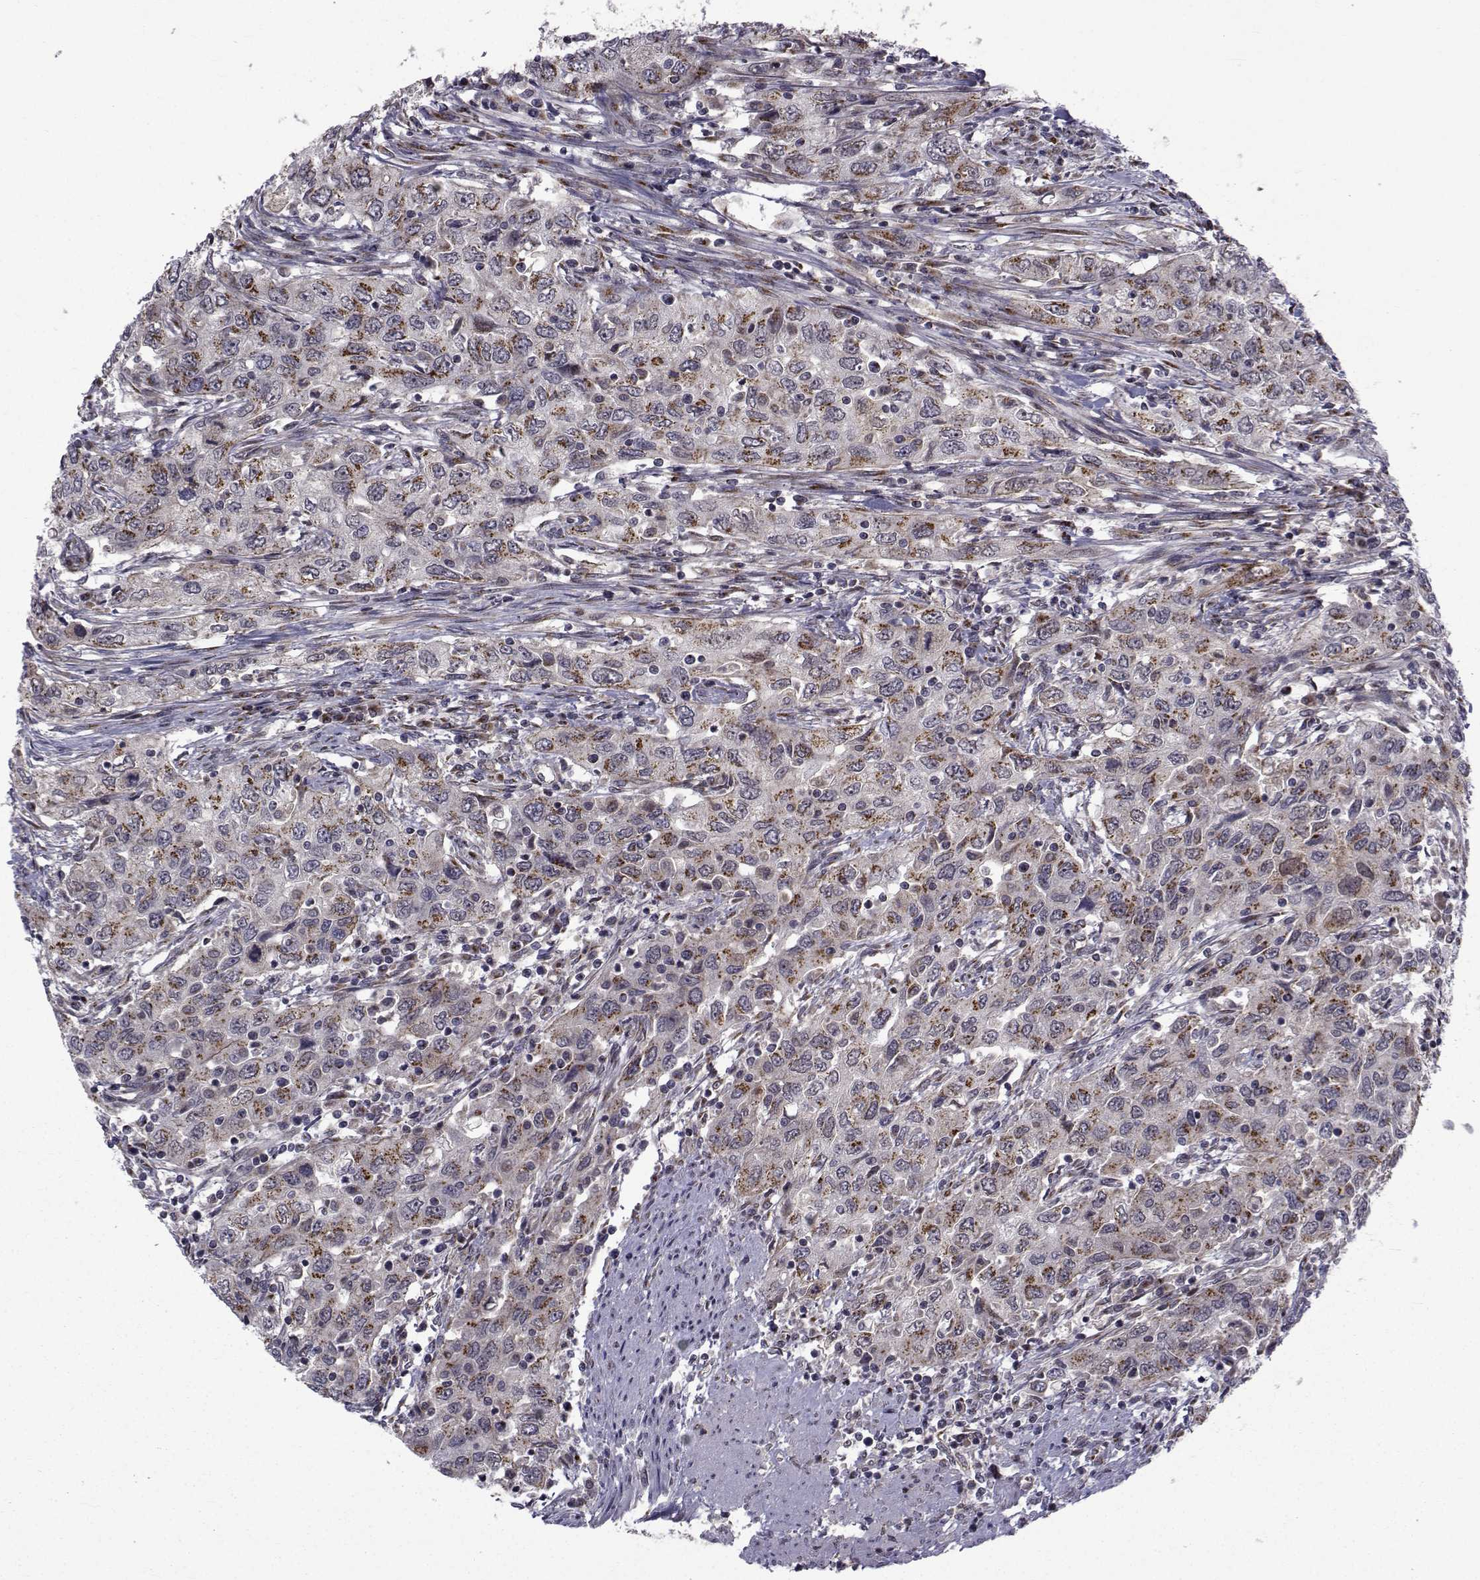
{"staining": {"intensity": "moderate", "quantity": "25%-75%", "location": "cytoplasmic/membranous"}, "tissue": "urothelial cancer", "cell_type": "Tumor cells", "image_type": "cancer", "snomed": [{"axis": "morphology", "description": "Urothelial carcinoma, High grade"}, {"axis": "topography", "description": "Urinary bladder"}], "caption": "This micrograph shows IHC staining of human urothelial carcinoma (high-grade), with medium moderate cytoplasmic/membranous positivity in approximately 25%-75% of tumor cells.", "gene": "ATP6V1C2", "patient": {"sex": "male", "age": 76}}